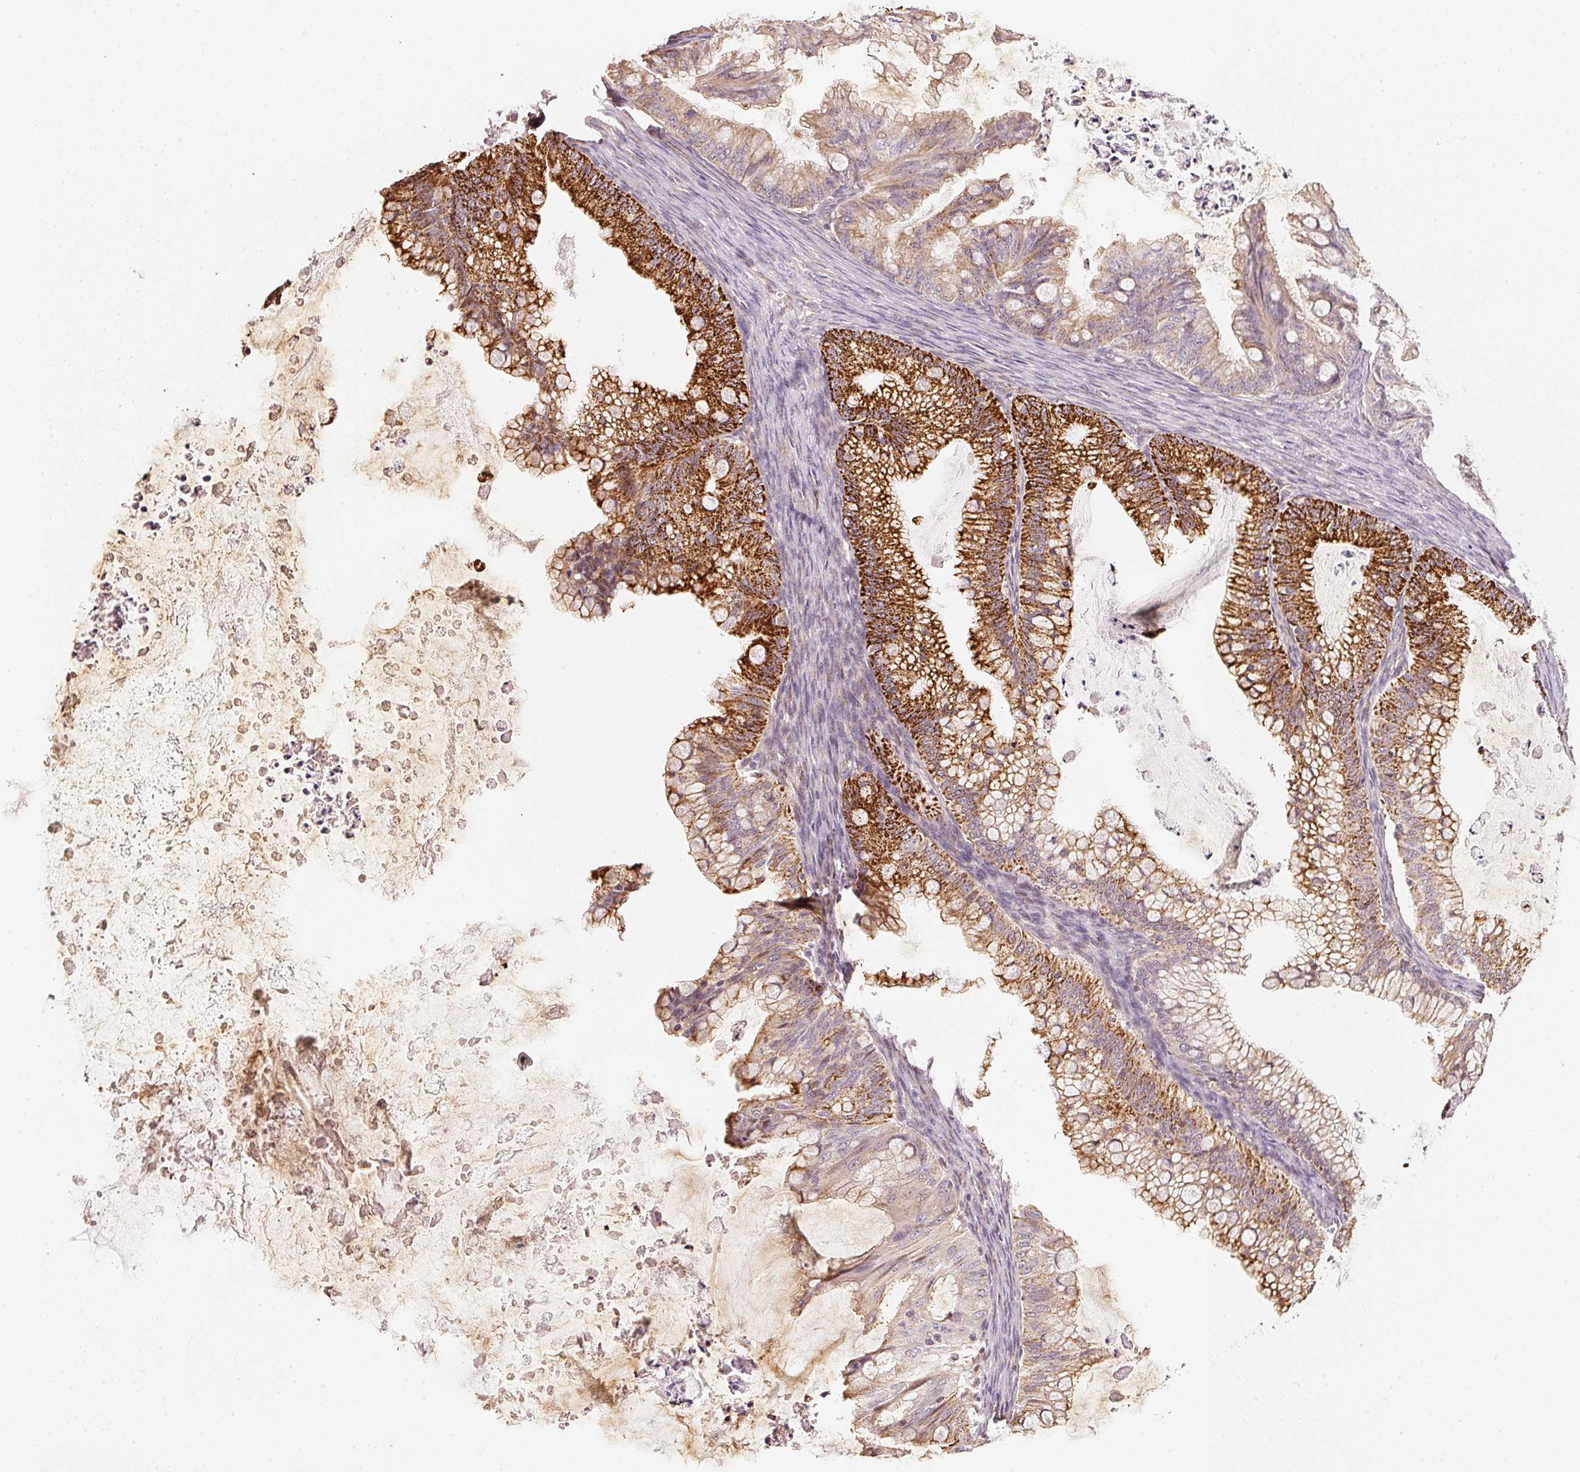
{"staining": {"intensity": "strong", "quantity": "25%-75%", "location": "cytoplasmic/membranous"}, "tissue": "ovarian cancer", "cell_type": "Tumor cells", "image_type": "cancer", "snomed": [{"axis": "morphology", "description": "Cystadenocarcinoma, mucinous, NOS"}, {"axis": "topography", "description": "Ovary"}], "caption": "The micrograph demonstrates immunohistochemical staining of ovarian cancer. There is strong cytoplasmic/membranous positivity is identified in about 25%-75% of tumor cells.", "gene": "RAB35", "patient": {"sex": "female", "age": 35}}